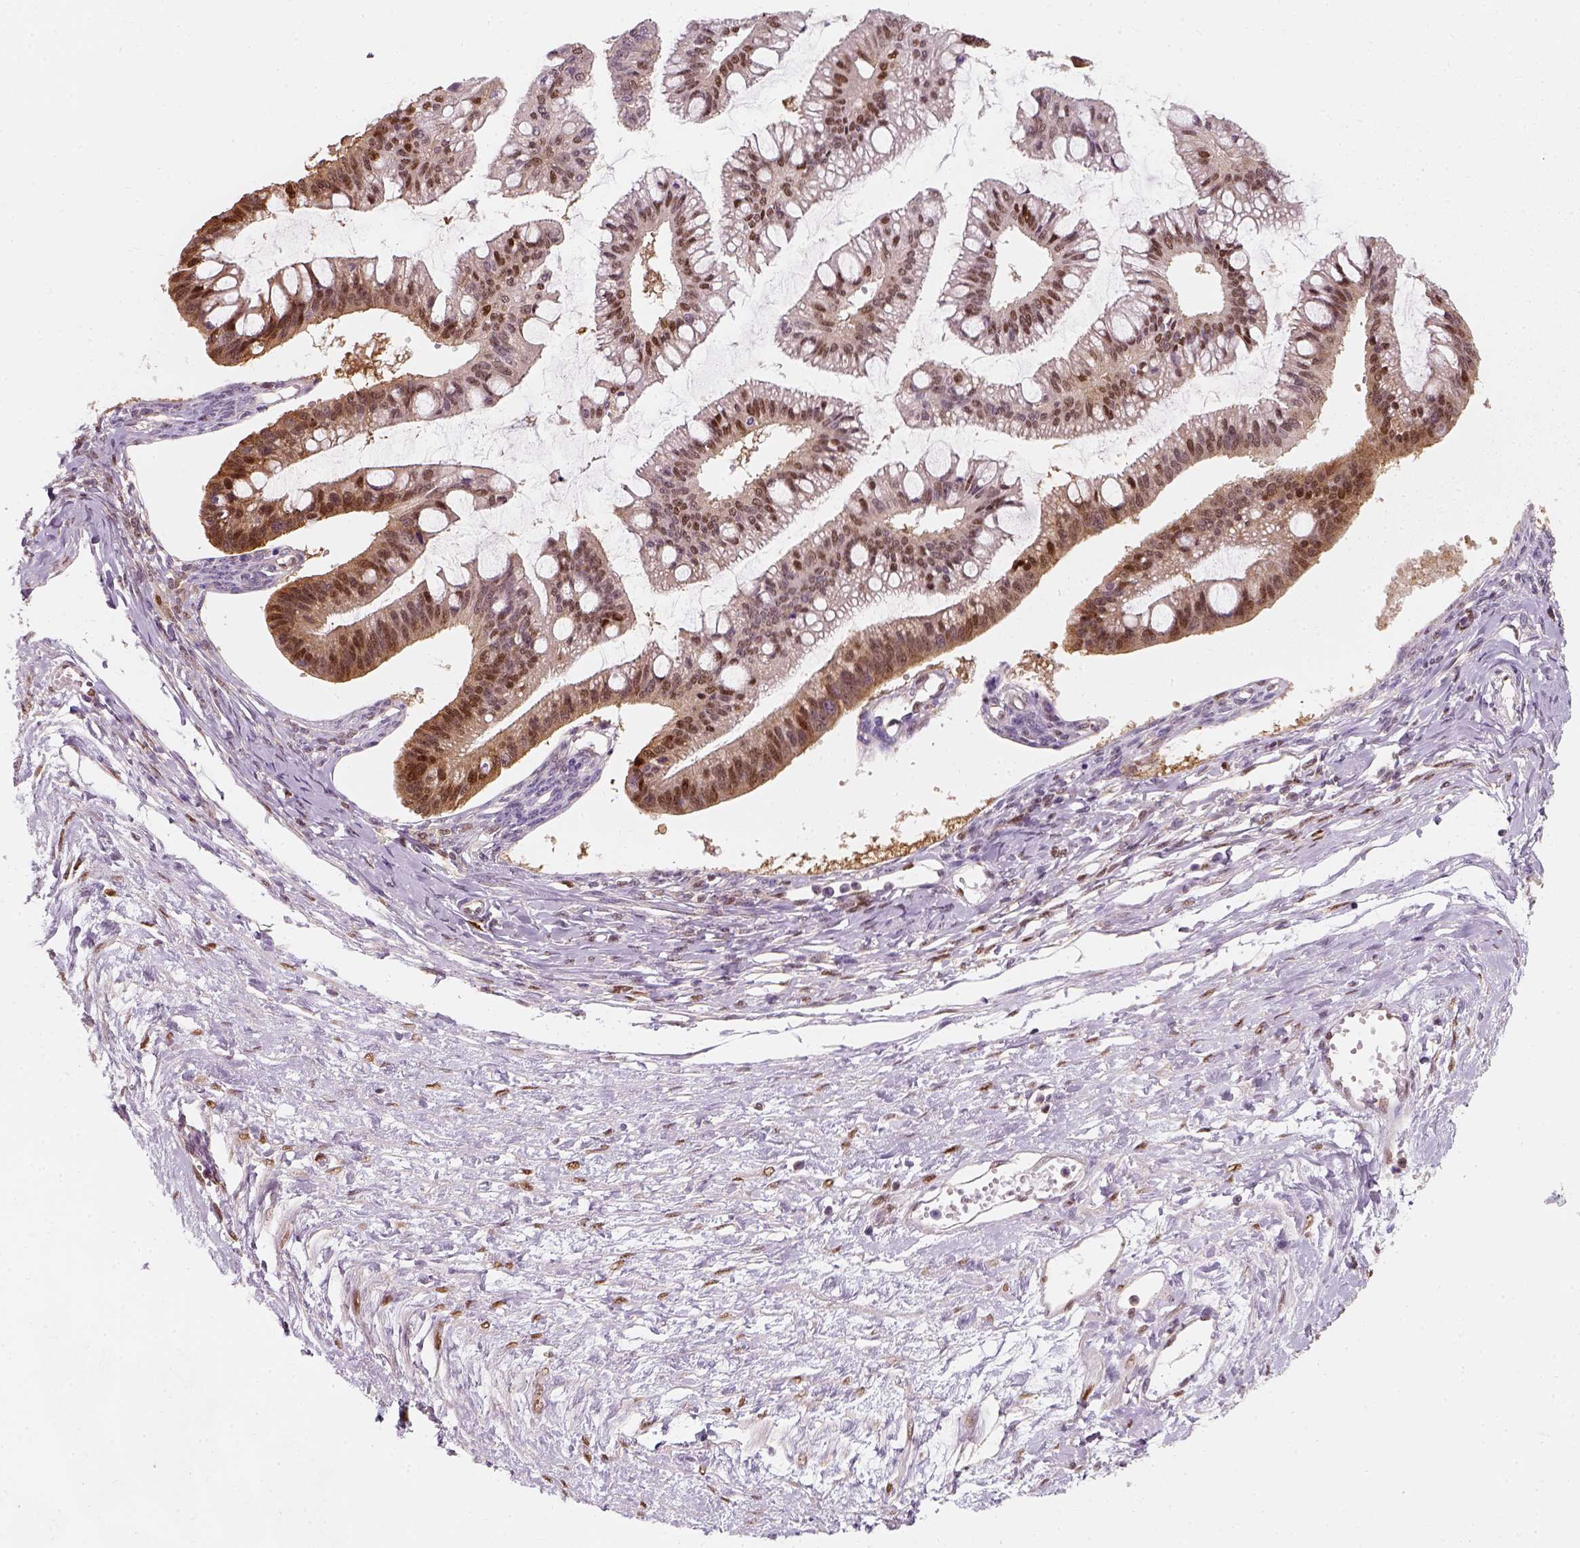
{"staining": {"intensity": "moderate", "quantity": ">75%", "location": "cytoplasmic/membranous,nuclear"}, "tissue": "ovarian cancer", "cell_type": "Tumor cells", "image_type": "cancer", "snomed": [{"axis": "morphology", "description": "Cystadenocarcinoma, mucinous, NOS"}, {"axis": "topography", "description": "Ovary"}], "caption": "Protein staining of ovarian cancer tissue displays moderate cytoplasmic/membranous and nuclear staining in about >75% of tumor cells.", "gene": "SQSTM1", "patient": {"sex": "female", "age": 73}}